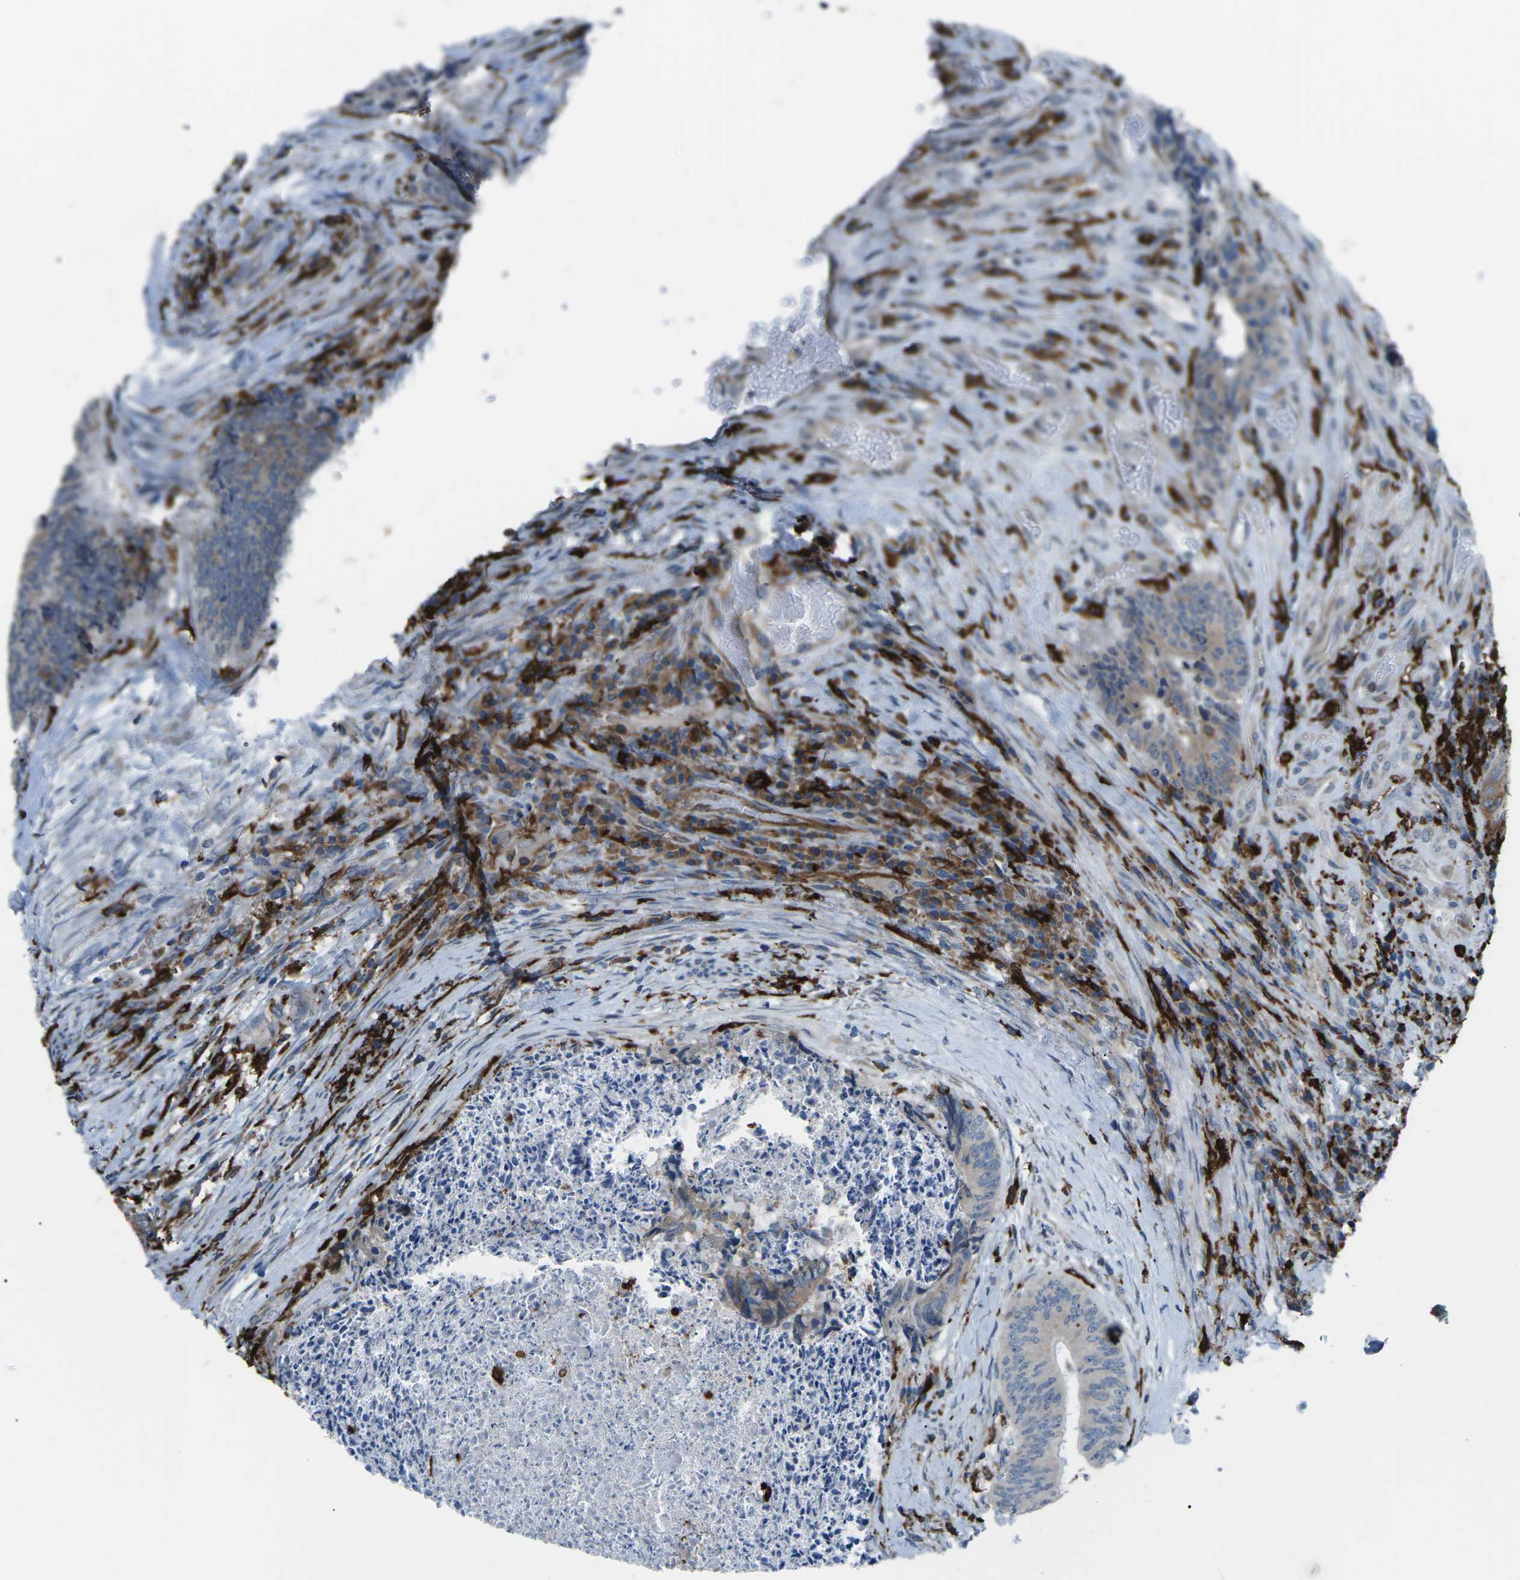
{"staining": {"intensity": "negative", "quantity": "none", "location": "none"}, "tissue": "colorectal cancer", "cell_type": "Tumor cells", "image_type": "cancer", "snomed": [{"axis": "morphology", "description": "Adenocarcinoma, NOS"}, {"axis": "topography", "description": "Rectum"}], "caption": "The image displays no significant positivity in tumor cells of adenocarcinoma (colorectal).", "gene": "PTPN1", "patient": {"sex": "male", "age": 72}}